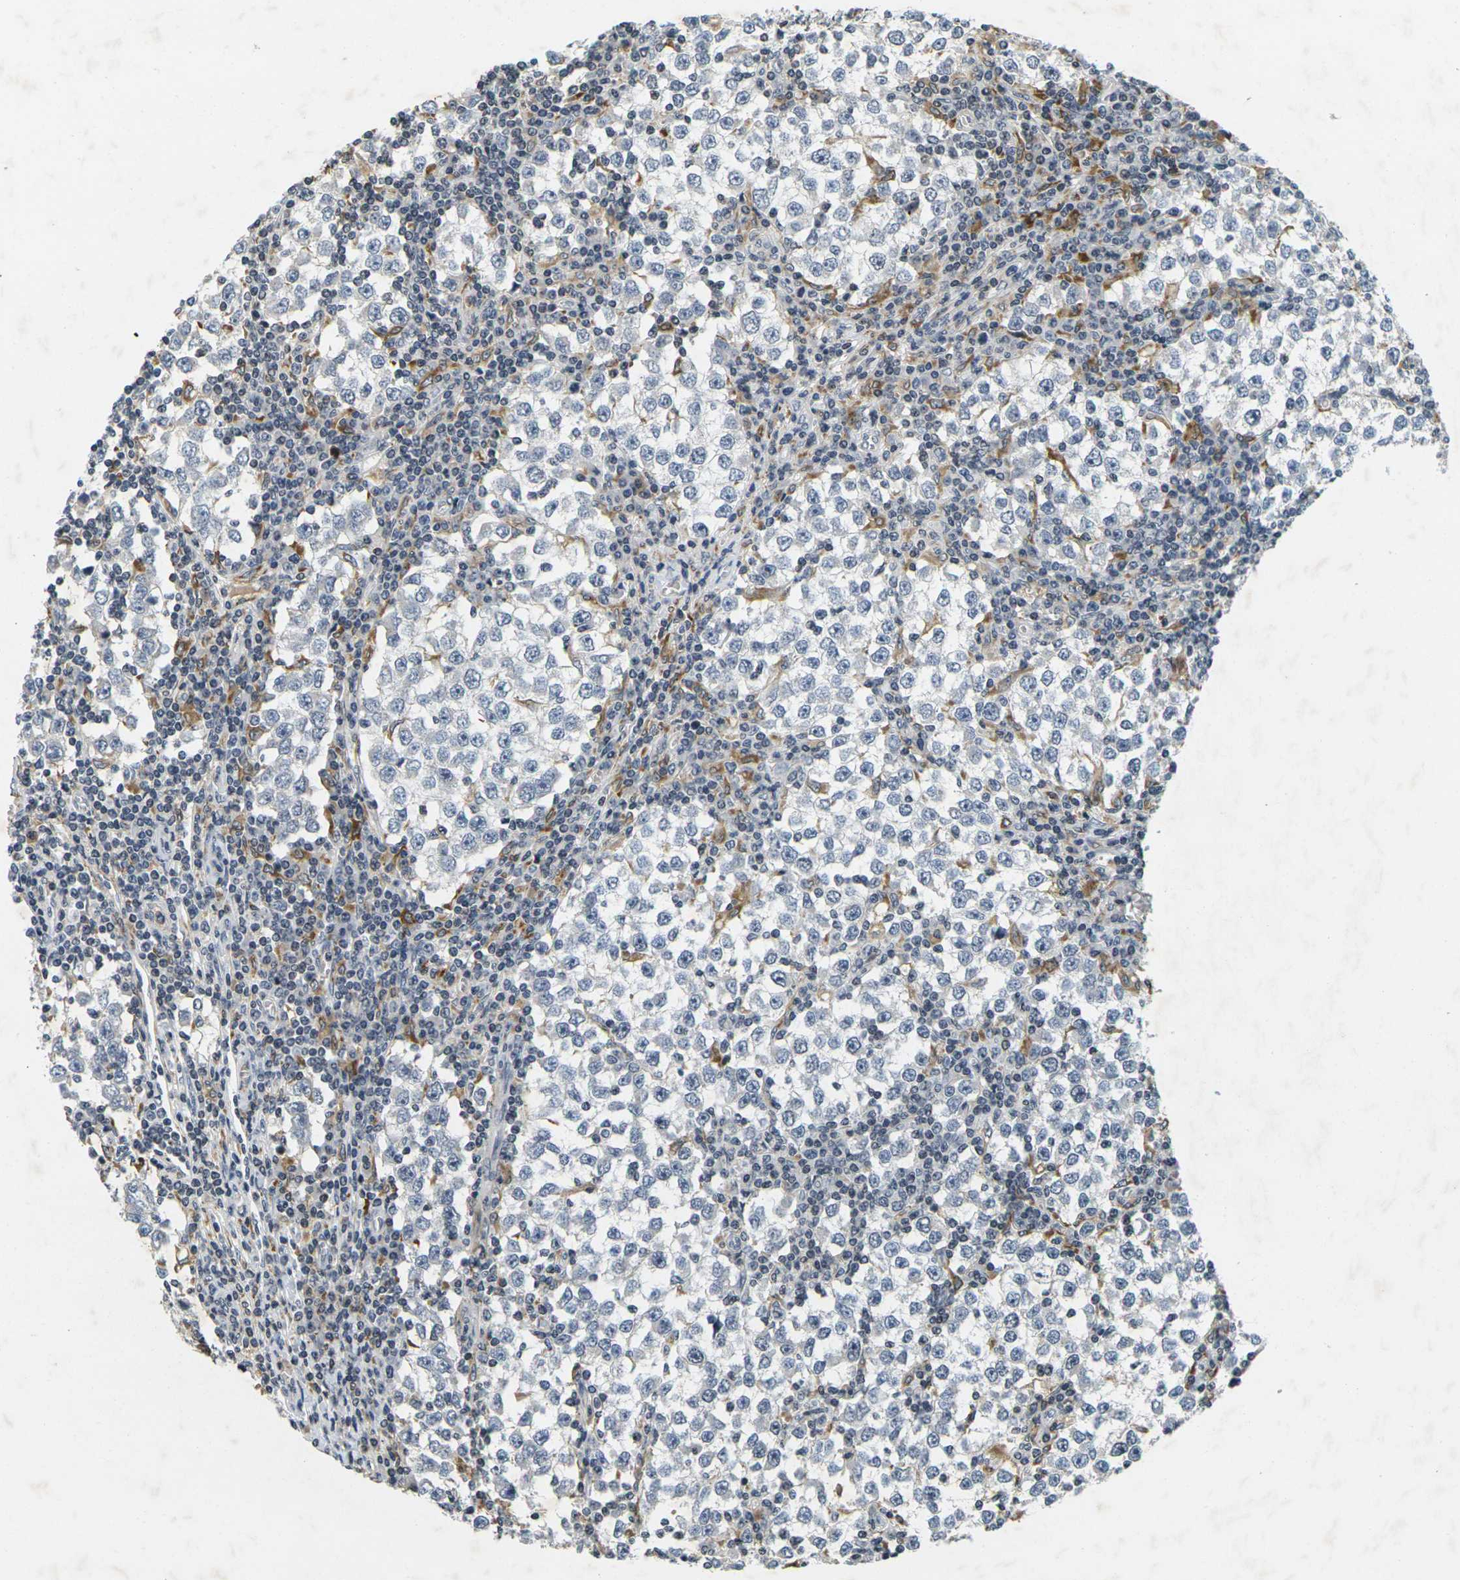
{"staining": {"intensity": "negative", "quantity": "none", "location": "none"}, "tissue": "testis cancer", "cell_type": "Tumor cells", "image_type": "cancer", "snomed": [{"axis": "morphology", "description": "Seminoma, NOS"}, {"axis": "topography", "description": "Testis"}], "caption": "This is an immunohistochemistry (IHC) photomicrograph of testis seminoma. There is no staining in tumor cells.", "gene": "C1QC", "patient": {"sex": "male", "age": 65}}